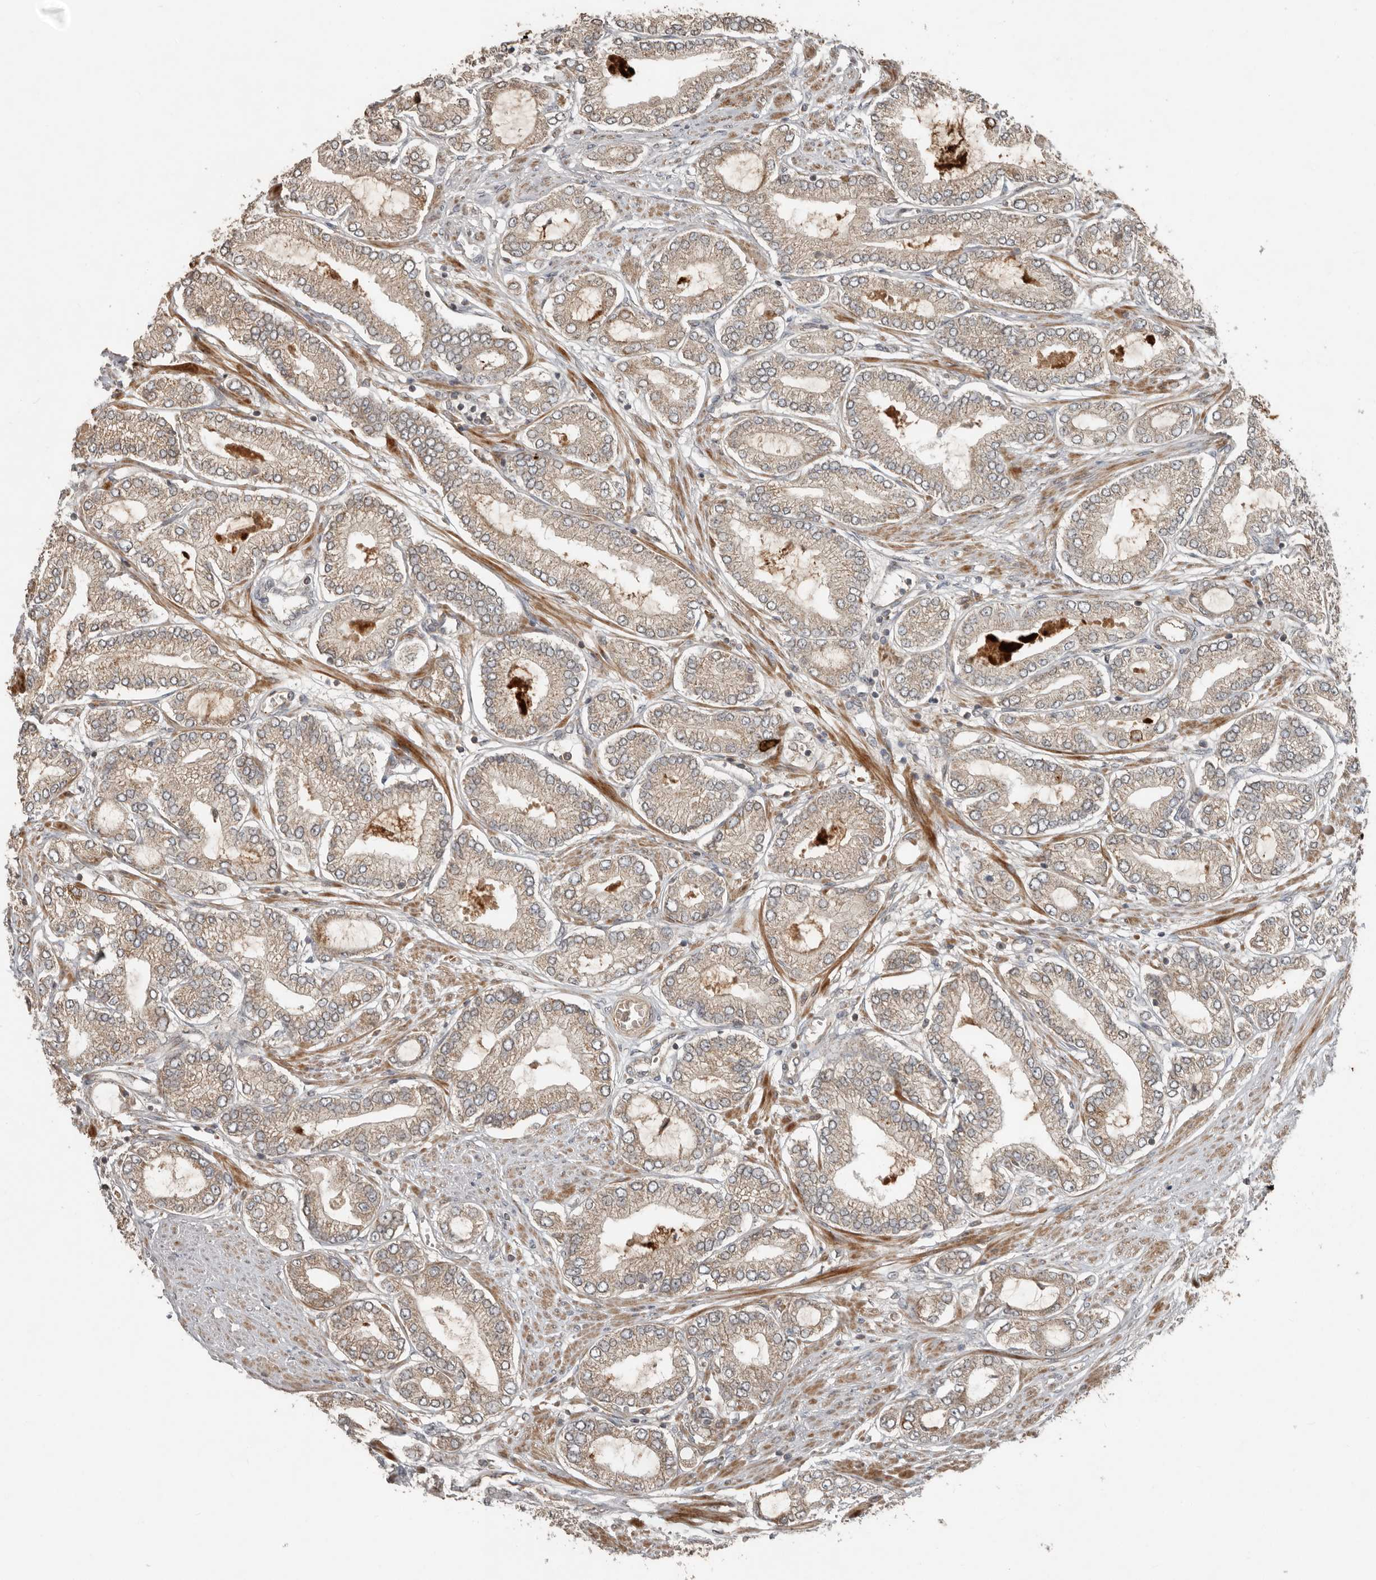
{"staining": {"intensity": "weak", "quantity": ">75%", "location": "cytoplasmic/membranous"}, "tissue": "prostate cancer", "cell_type": "Tumor cells", "image_type": "cancer", "snomed": [{"axis": "morphology", "description": "Adenocarcinoma, Low grade"}, {"axis": "topography", "description": "Prostate"}], "caption": "Human prostate cancer (low-grade adenocarcinoma) stained for a protein (brown) demonstrates weak cytoplasmic/membranous positive staining in about >75% of tumor cells.", "gene": "SLC6A7", "patient": {"sex": "male", "age": 63}}